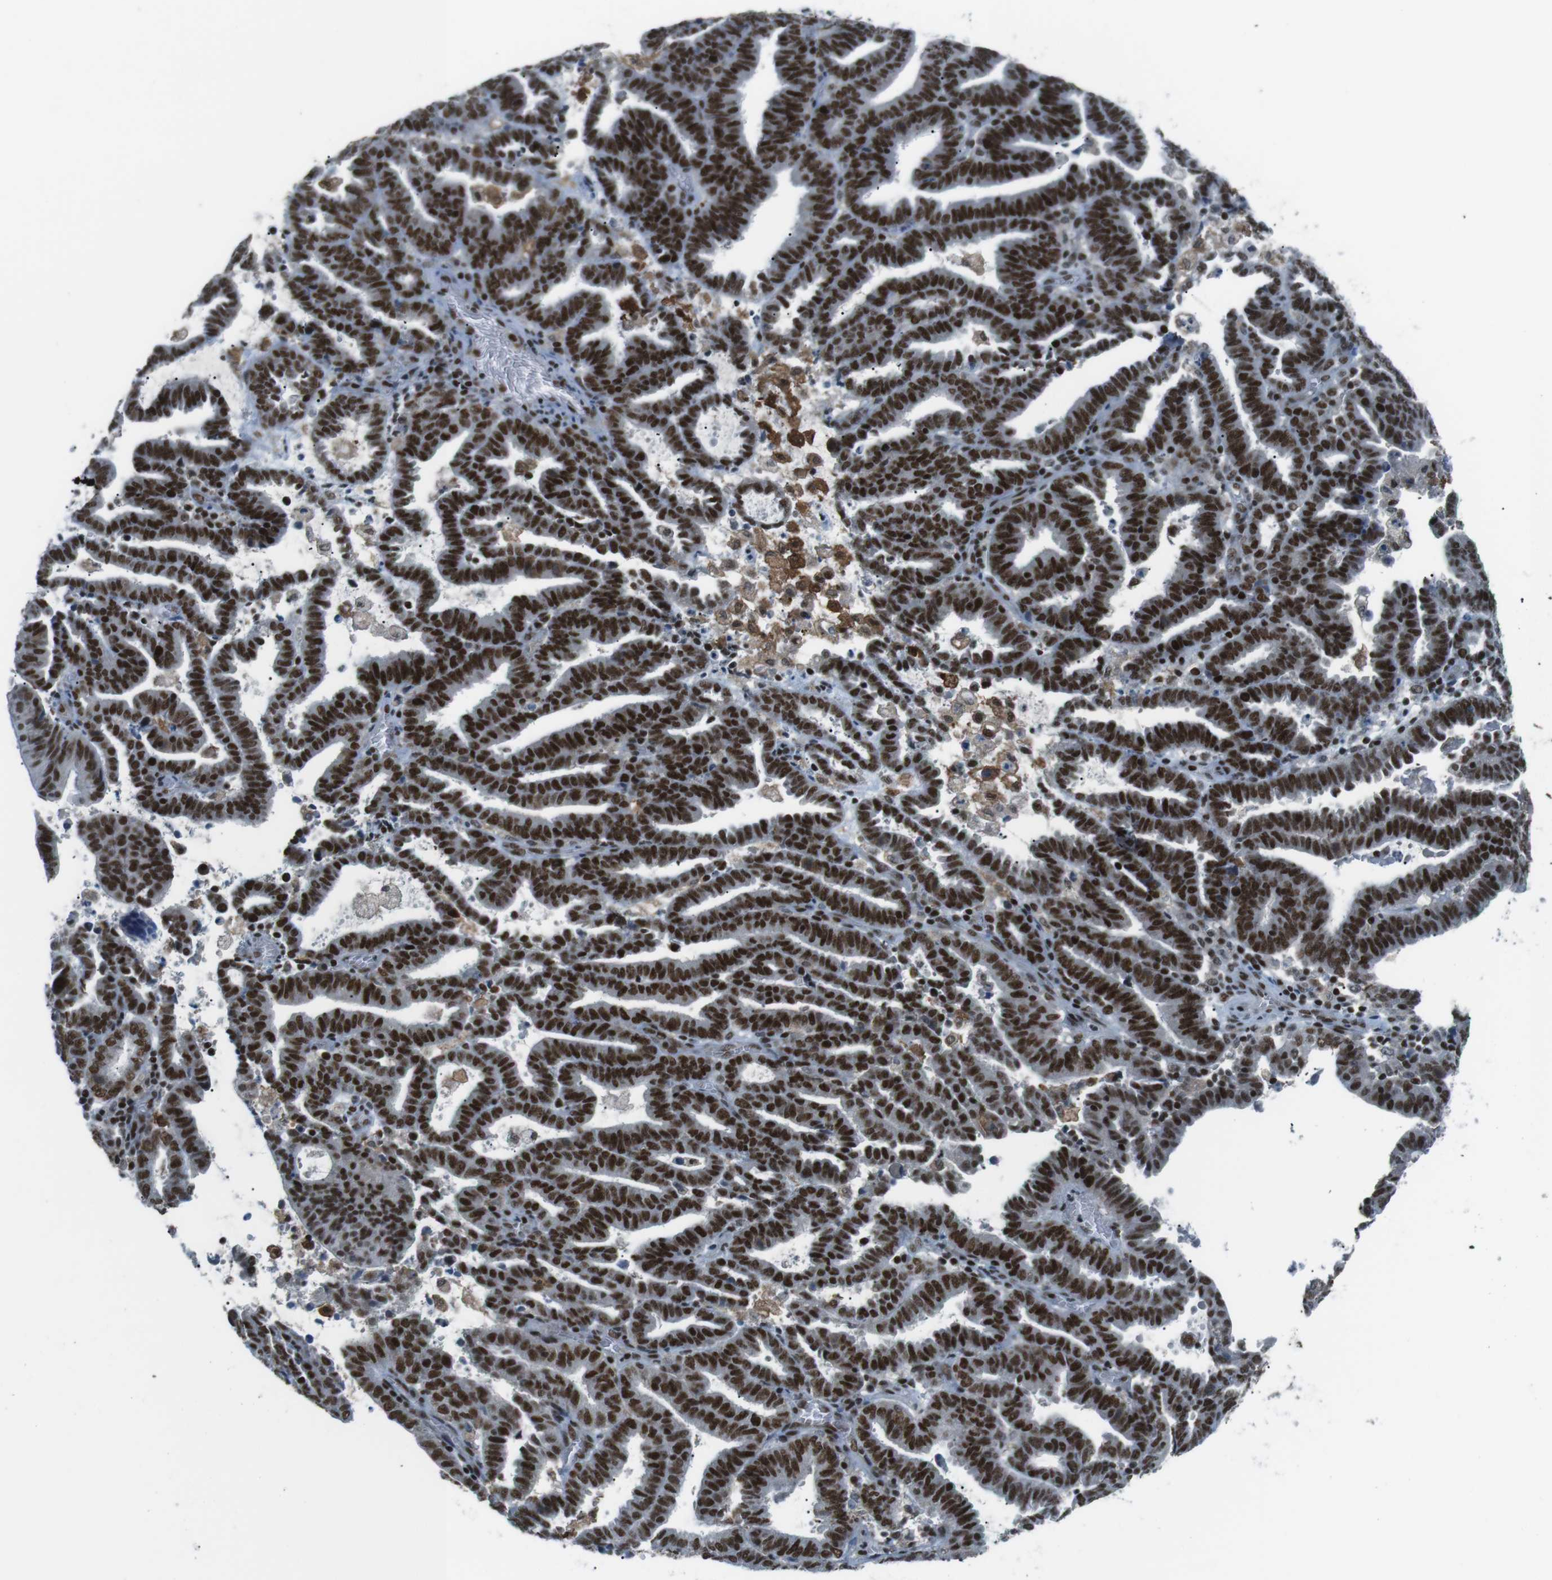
{"staining": {"intensity": "strong", "quantity": ">75%", "location": "nuclear"}, "tissue": "endometrial cancer", "cell_type": "Tumor cells", "image_type": "cancer", "snomed": [{"axis": "morphology", "description": "Adenocarcinoma, NOS"}, {"axis": "topography", "description": "Uterus"}], "caption": "Human adenocarcinoma (endometrial) stained for a protein (brown) shows strong nuclear positive expression in about >75% of tumor cells.", "gene": "TAF1", "patient": {"sex": "female", "age": 83}}